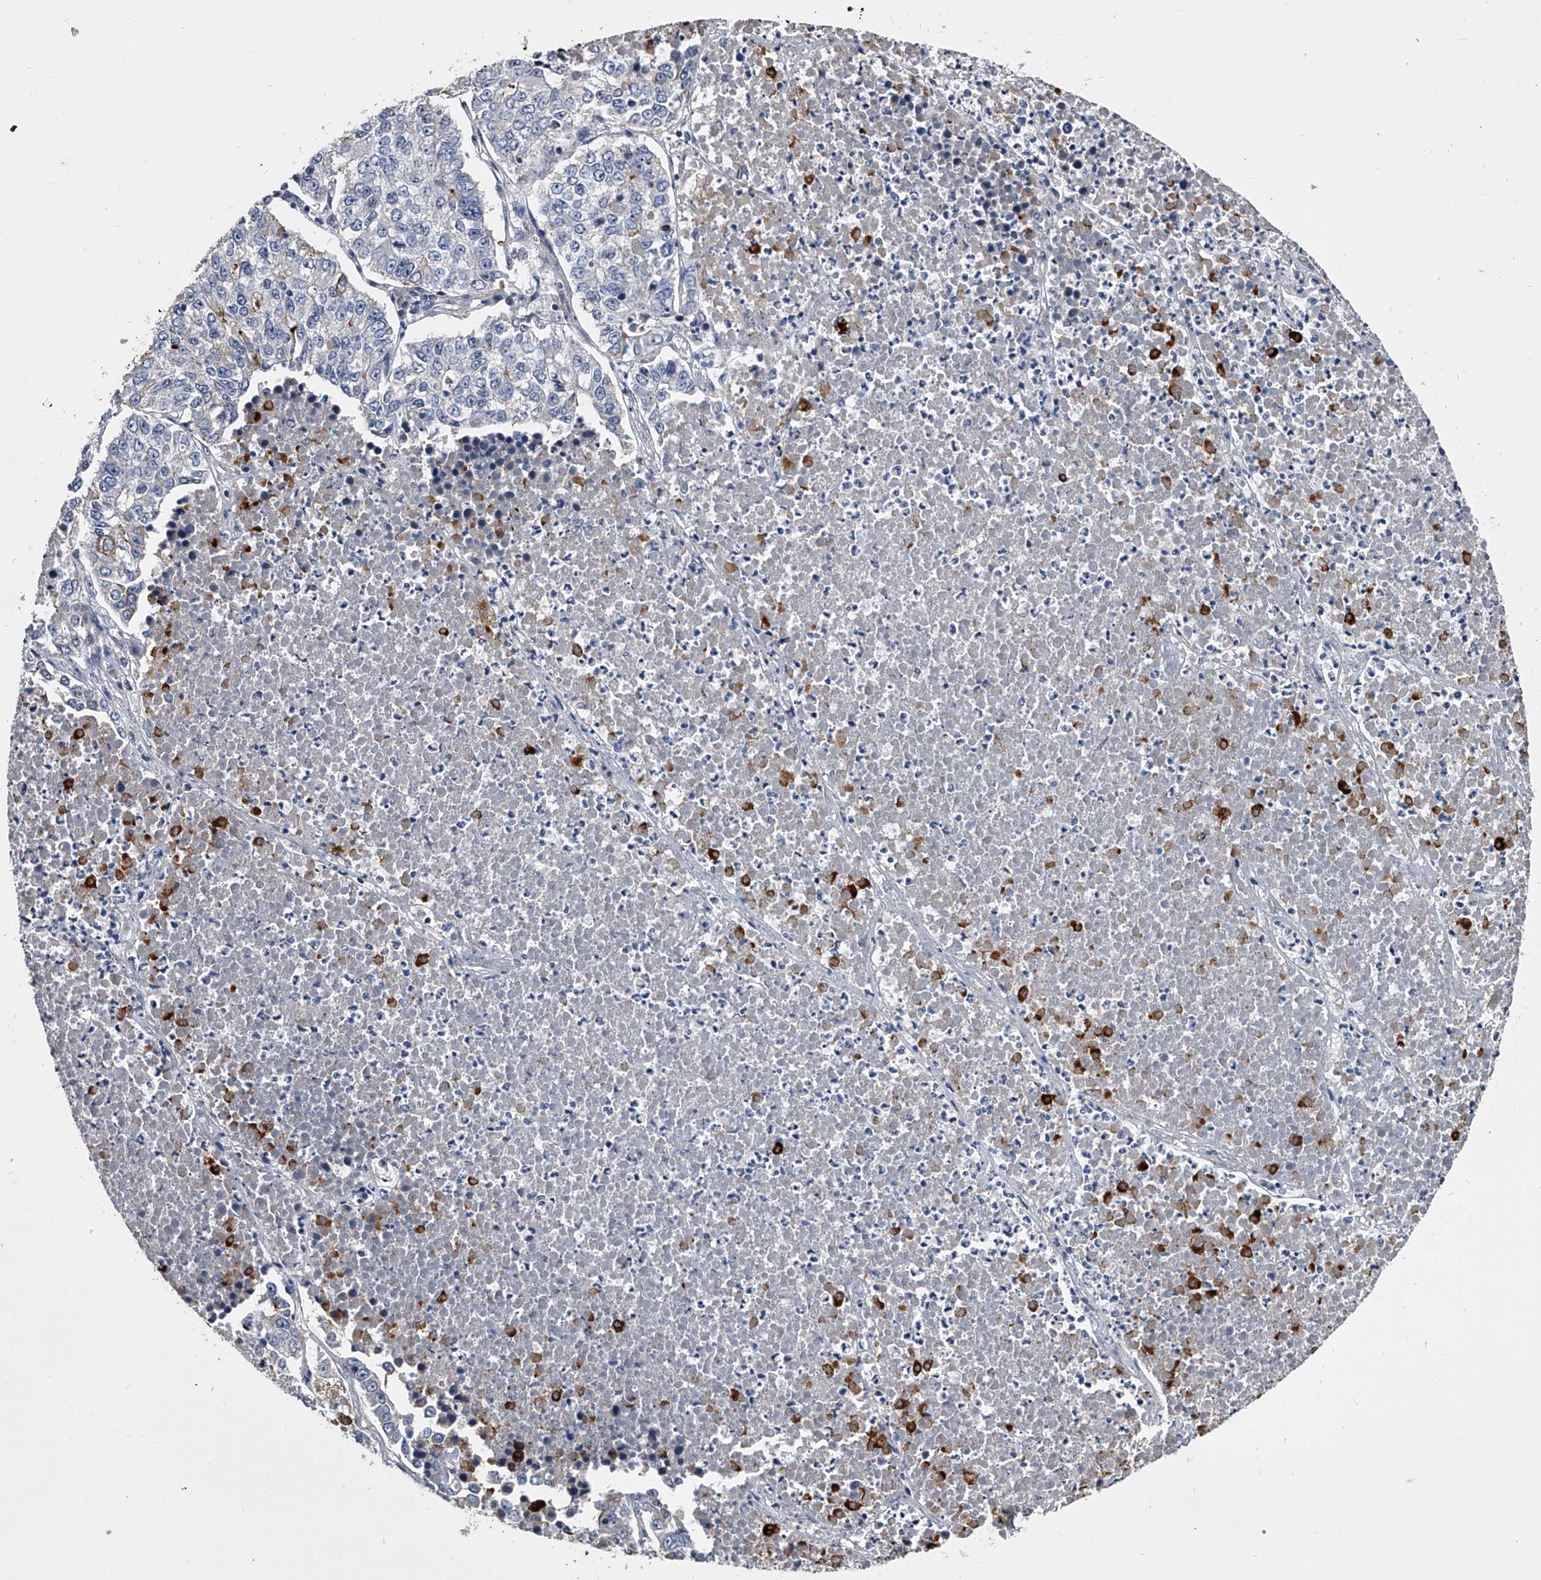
{"staining": {"intensity": "negative", "quantity": "none", "location": "none"}, "tissue": "lung cancer", "cell_type": "Tumor cells", "image_type": "cancer", "snomed": [{"axis": "morphology", "description": "Adenocarcinoma, NOS"}, {"axis": "topography", "description": "Lung"}], "caption": "Histopathology image shows no protein staining in tumor cells of adenocarcinoma (lung) tissue.", "gene": "EFCAB7", "patient": {"sex": "male", "age": 49}}